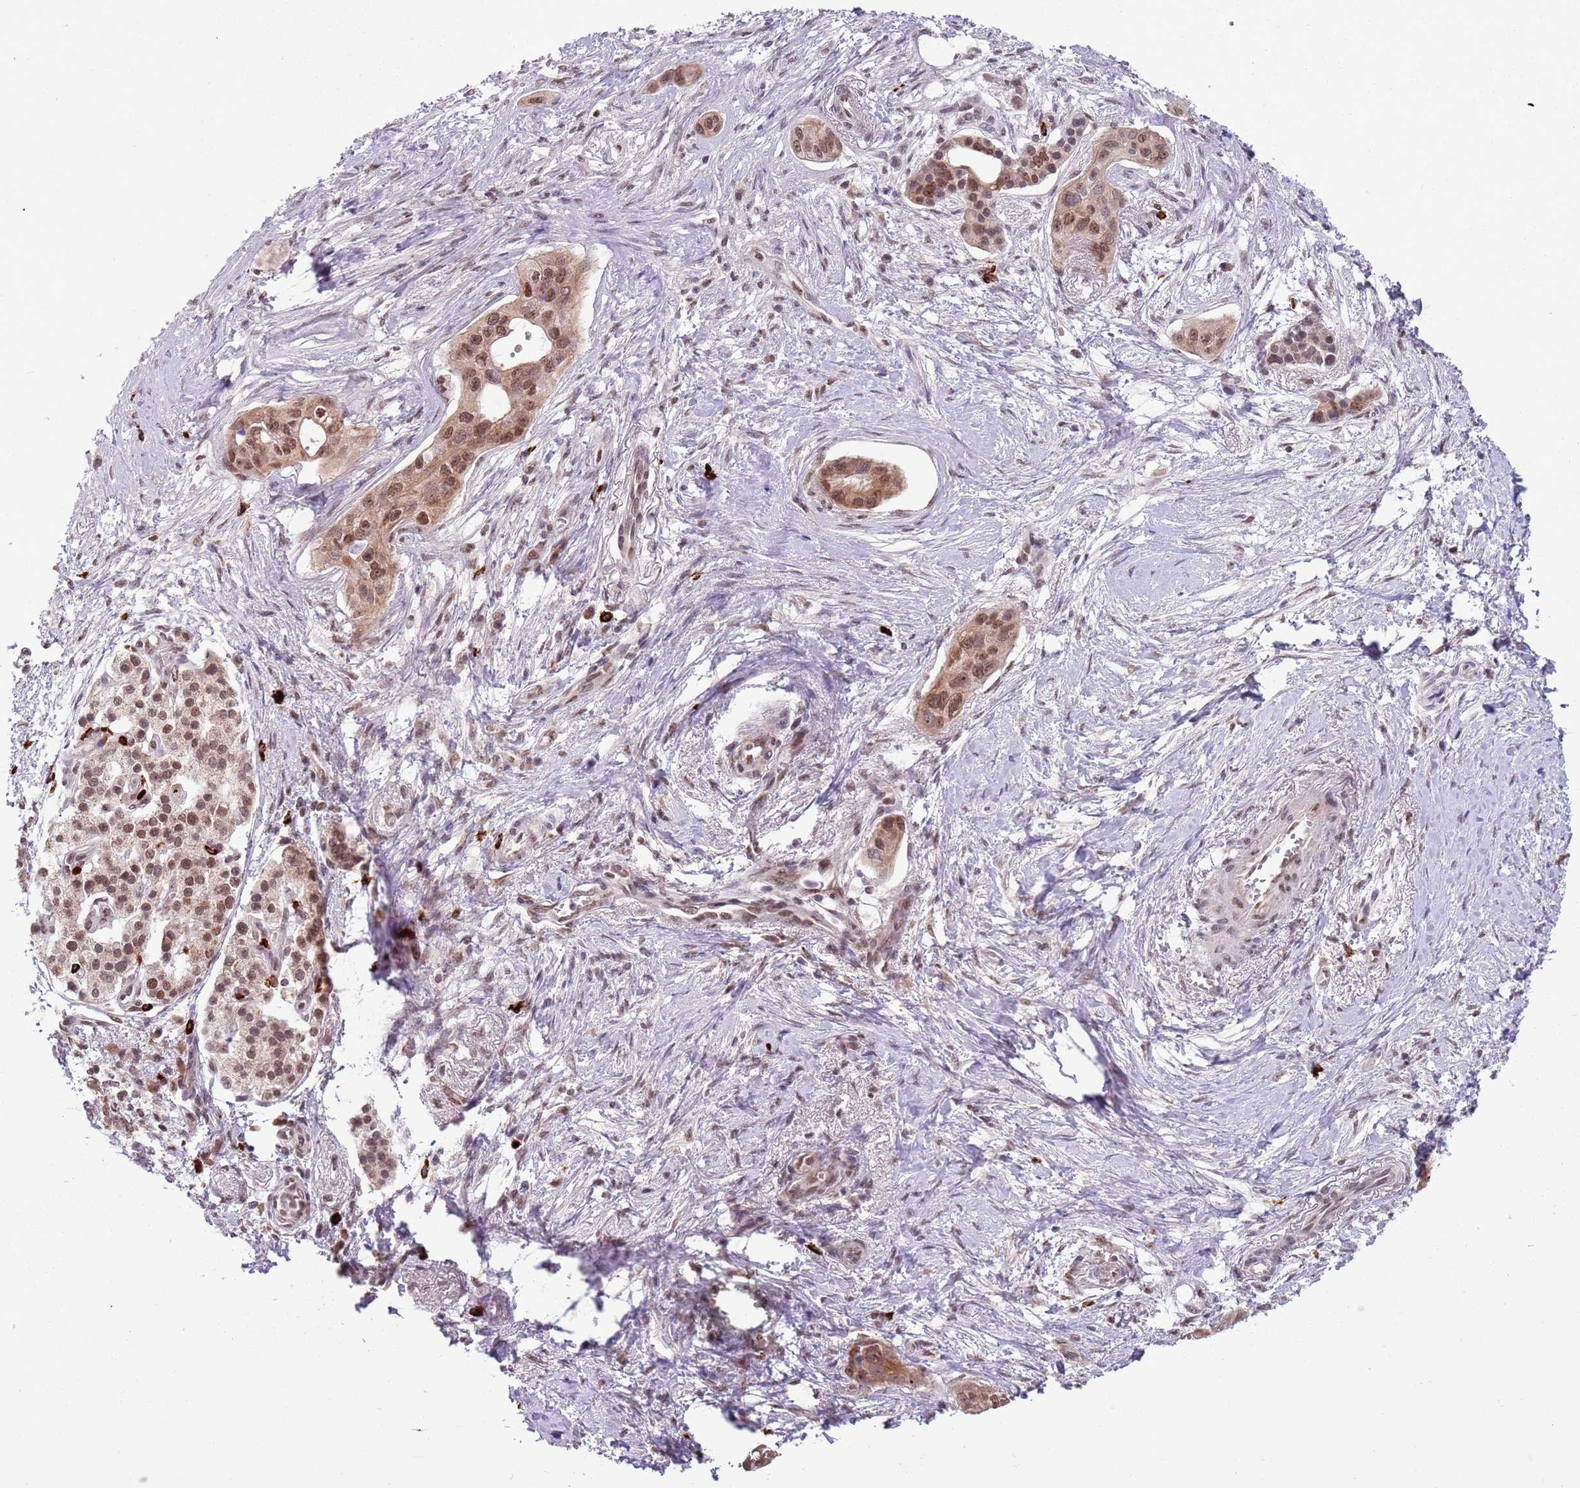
{"staining": {"intensity": "moderate", "quantity": ">75%", "location": "nuclear"}, "tissue": "pancreatic cancer", "cell_type": "Tumor cells", "image_type": "cancer", "snomed": [{"axis": "morphology", "description": "Adenocarcinoma, NOS"}, {"axis": "topography", "description": "Pancreas"}], "caption": "The histopathology image reveals a brown stain indicating the presence of a protein in the nuclear of tumor cells in pancreatic adenocarcinoma.", "gene": "FAM120AOS", "patient": {"sex": "male", "age": 72}}